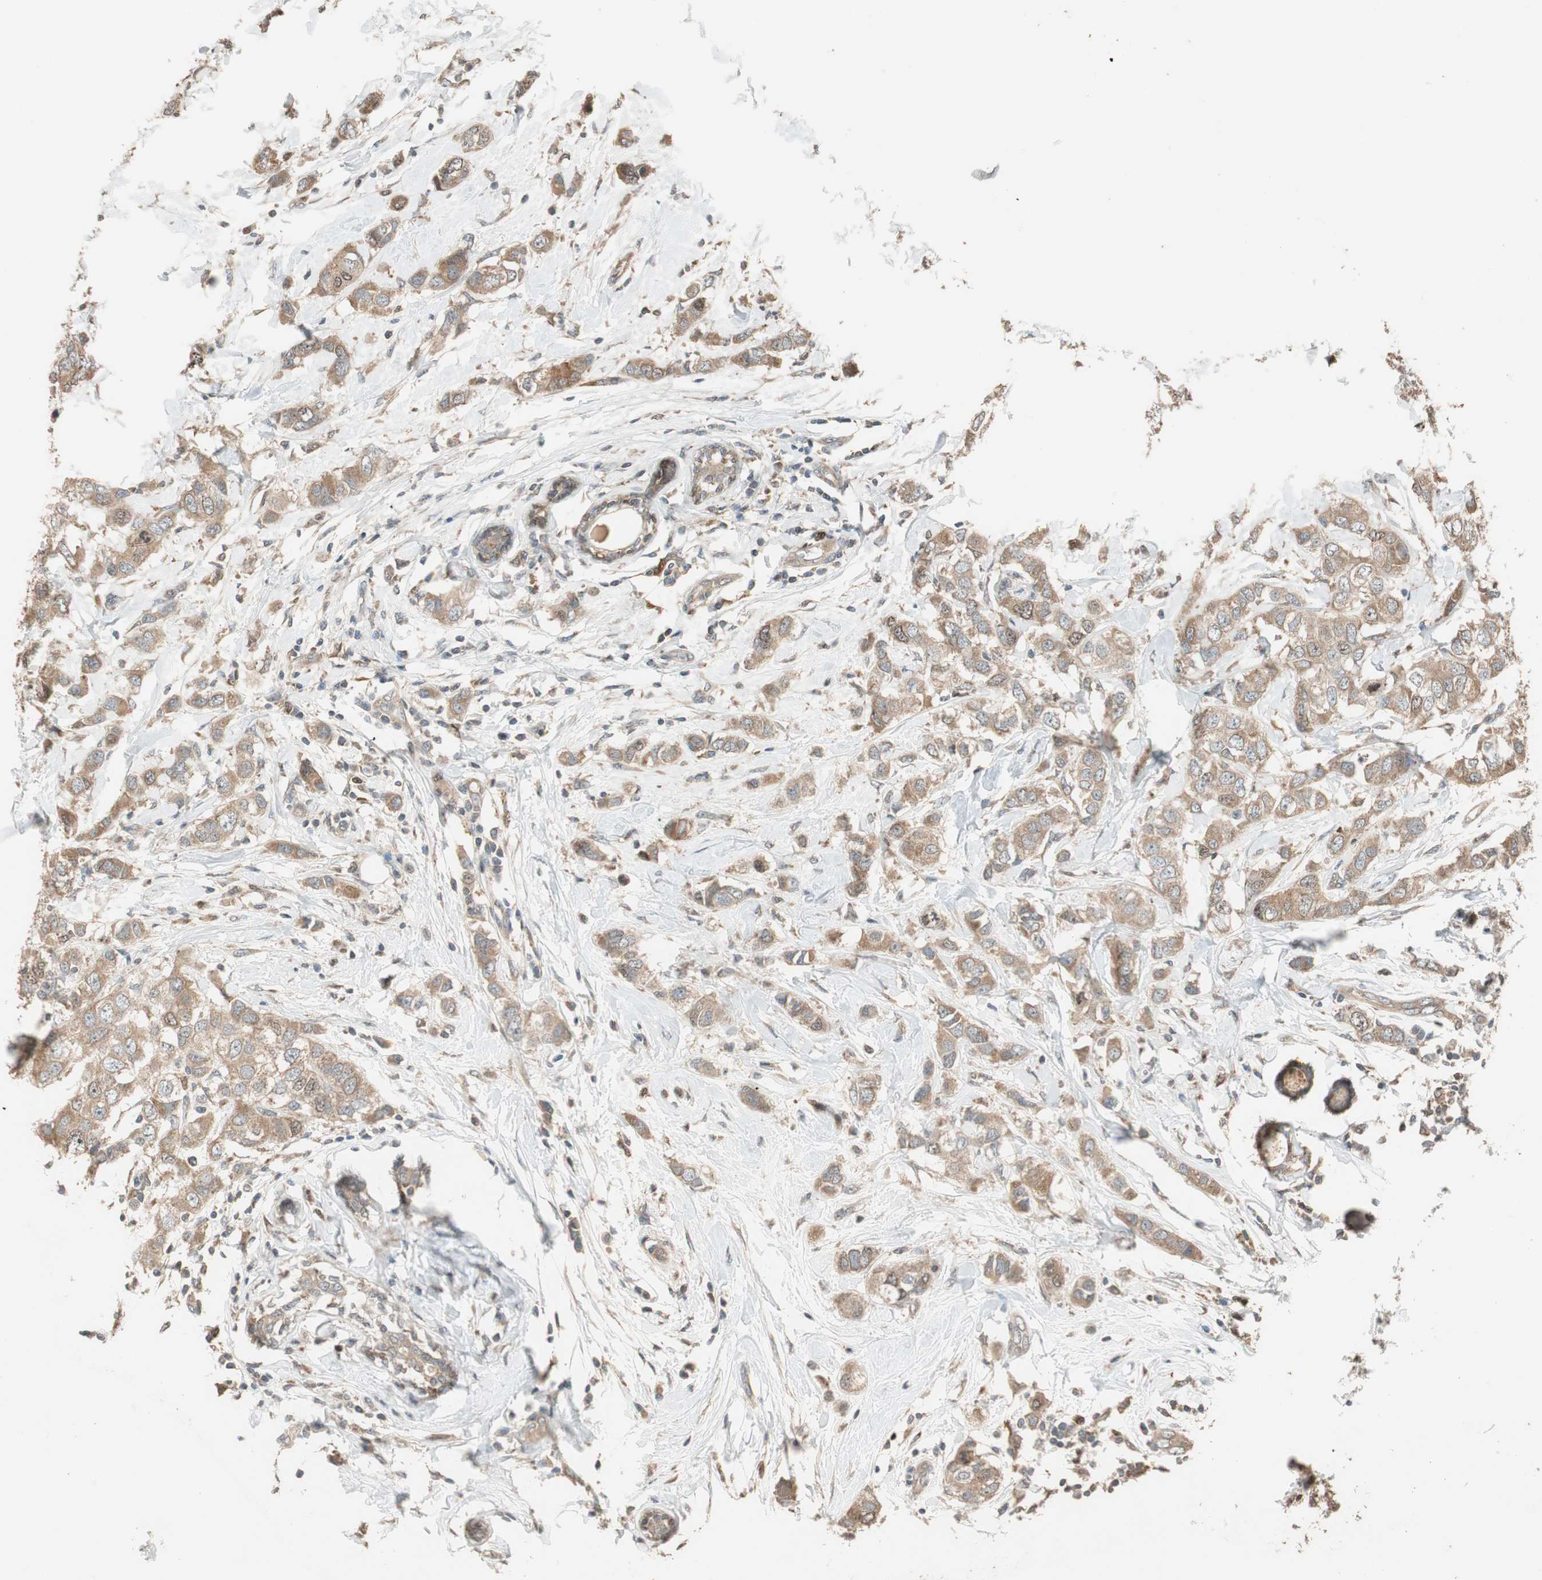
{"staining": {"intensity": "moderate", "quantity": ">75%", "location": "cytoplasmic/membranous"}, "tissue": "breast cancer", "cell_type": "Tumor cells", "image_type": "cancer", "snomed": [{"axis": "morphology", "description": "Duct carcinoma"}, {"axis": "topography", "description": "Breast"}], "caption": "Protein staining shows moderate cytoplasmic/membranous expression in approximately >75% of tumor cells in breast cancer.", "gene": "ATP6AP2", "patient": {"sex": "female", "age": 50}}